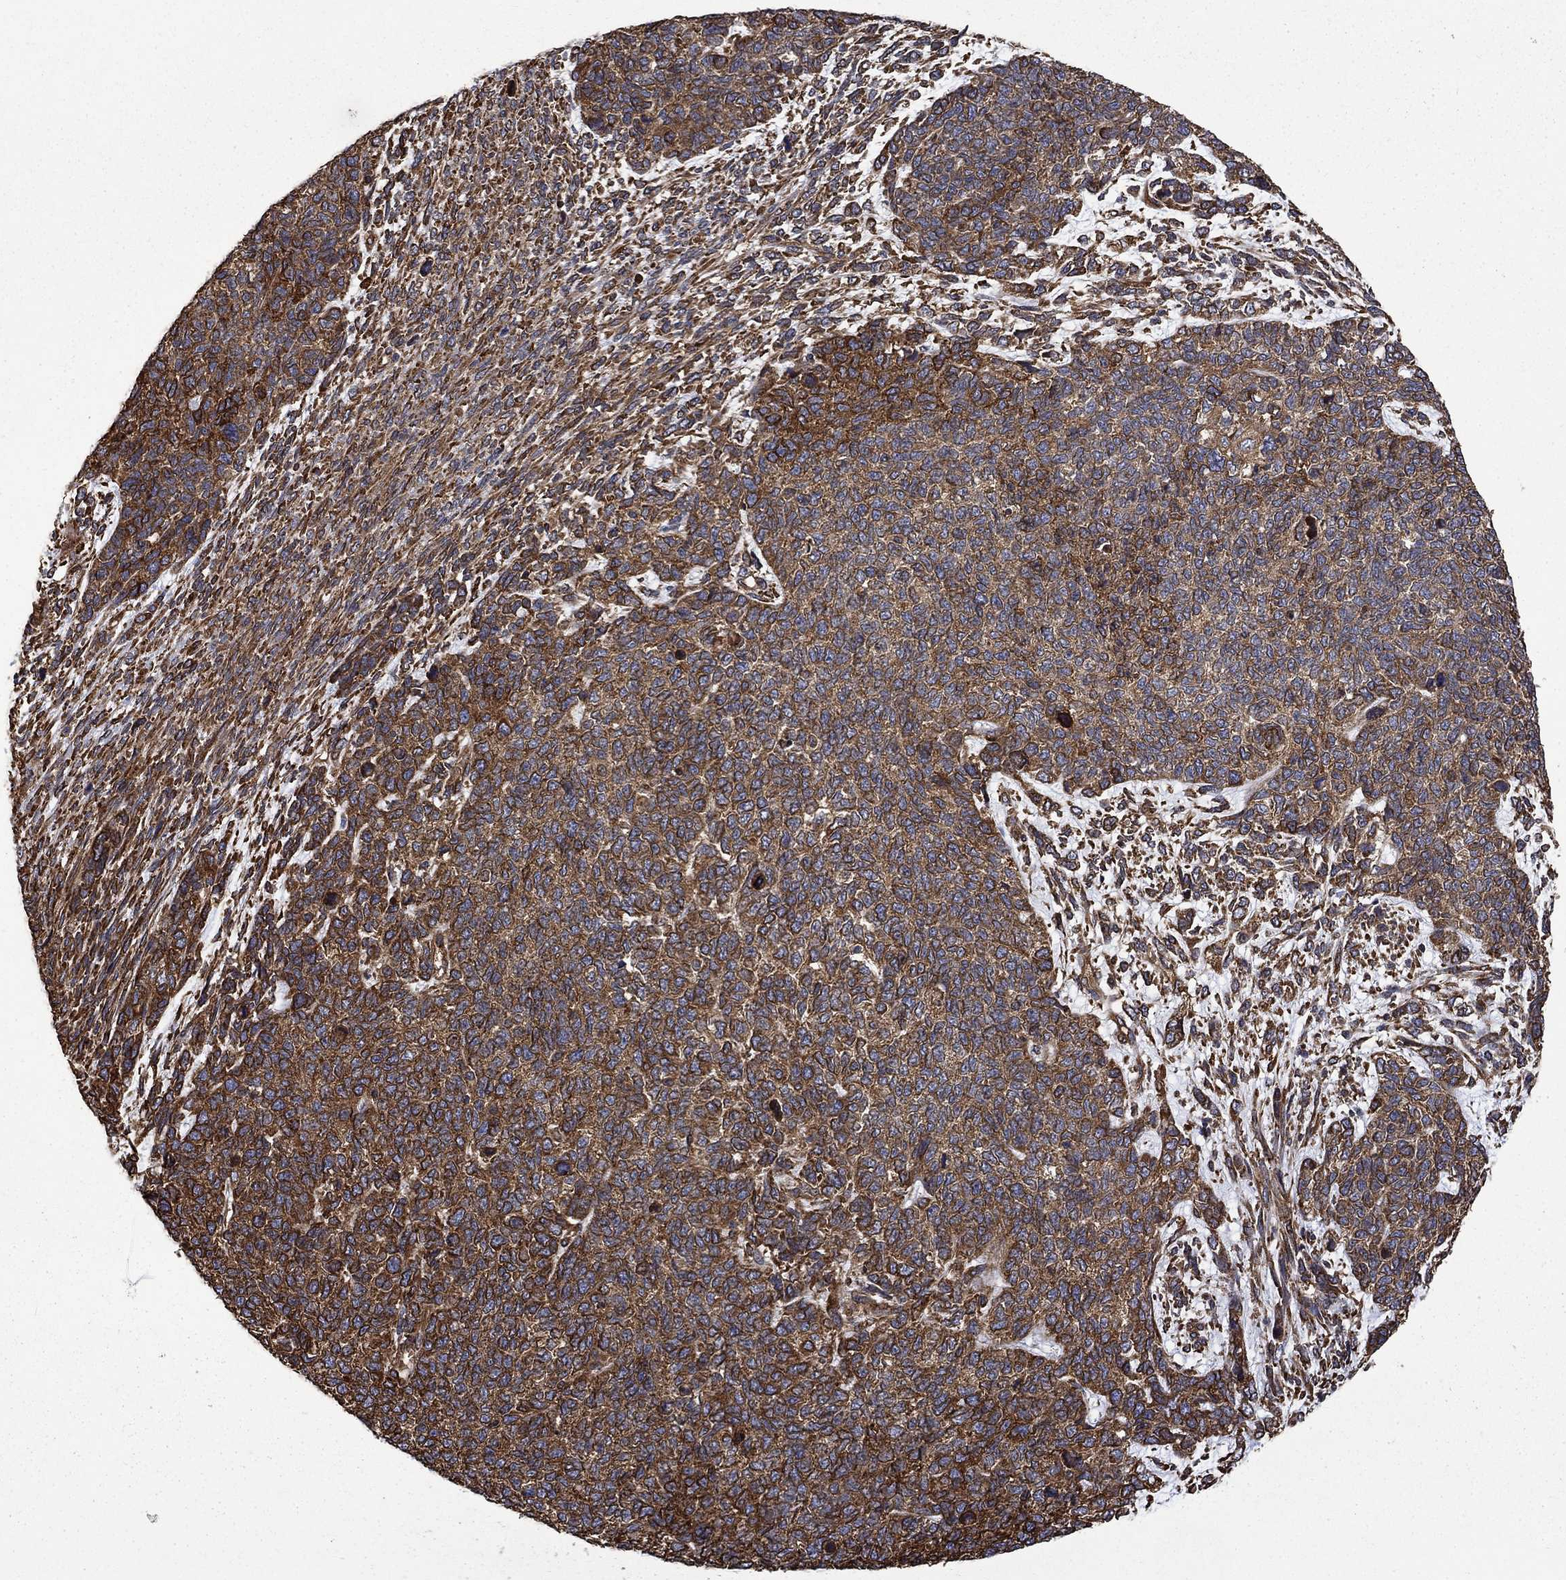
{"staining": {"intensity": "strong", "quantity": "25%-75%", "location": "cytoplasmic/membranous"}, "tissue": "cervical cancer", "cell_type": "Tumor cells", "image_type": "cancer", "snomed": [{"axis": "morphology", "description": "Squamous cell carcinoma, NOS"}, {"axis": "topography", "description": "Cervix"}], "caption": "Immunohistochemical staining of cervical squamous cell carcinoma reveals high levels of strong cytoplasmic/membranous protein expression in approximately 25%-75% of tumor cells.", "gene": "CUTC", "patient": {"sex": "female", "age": 63}}